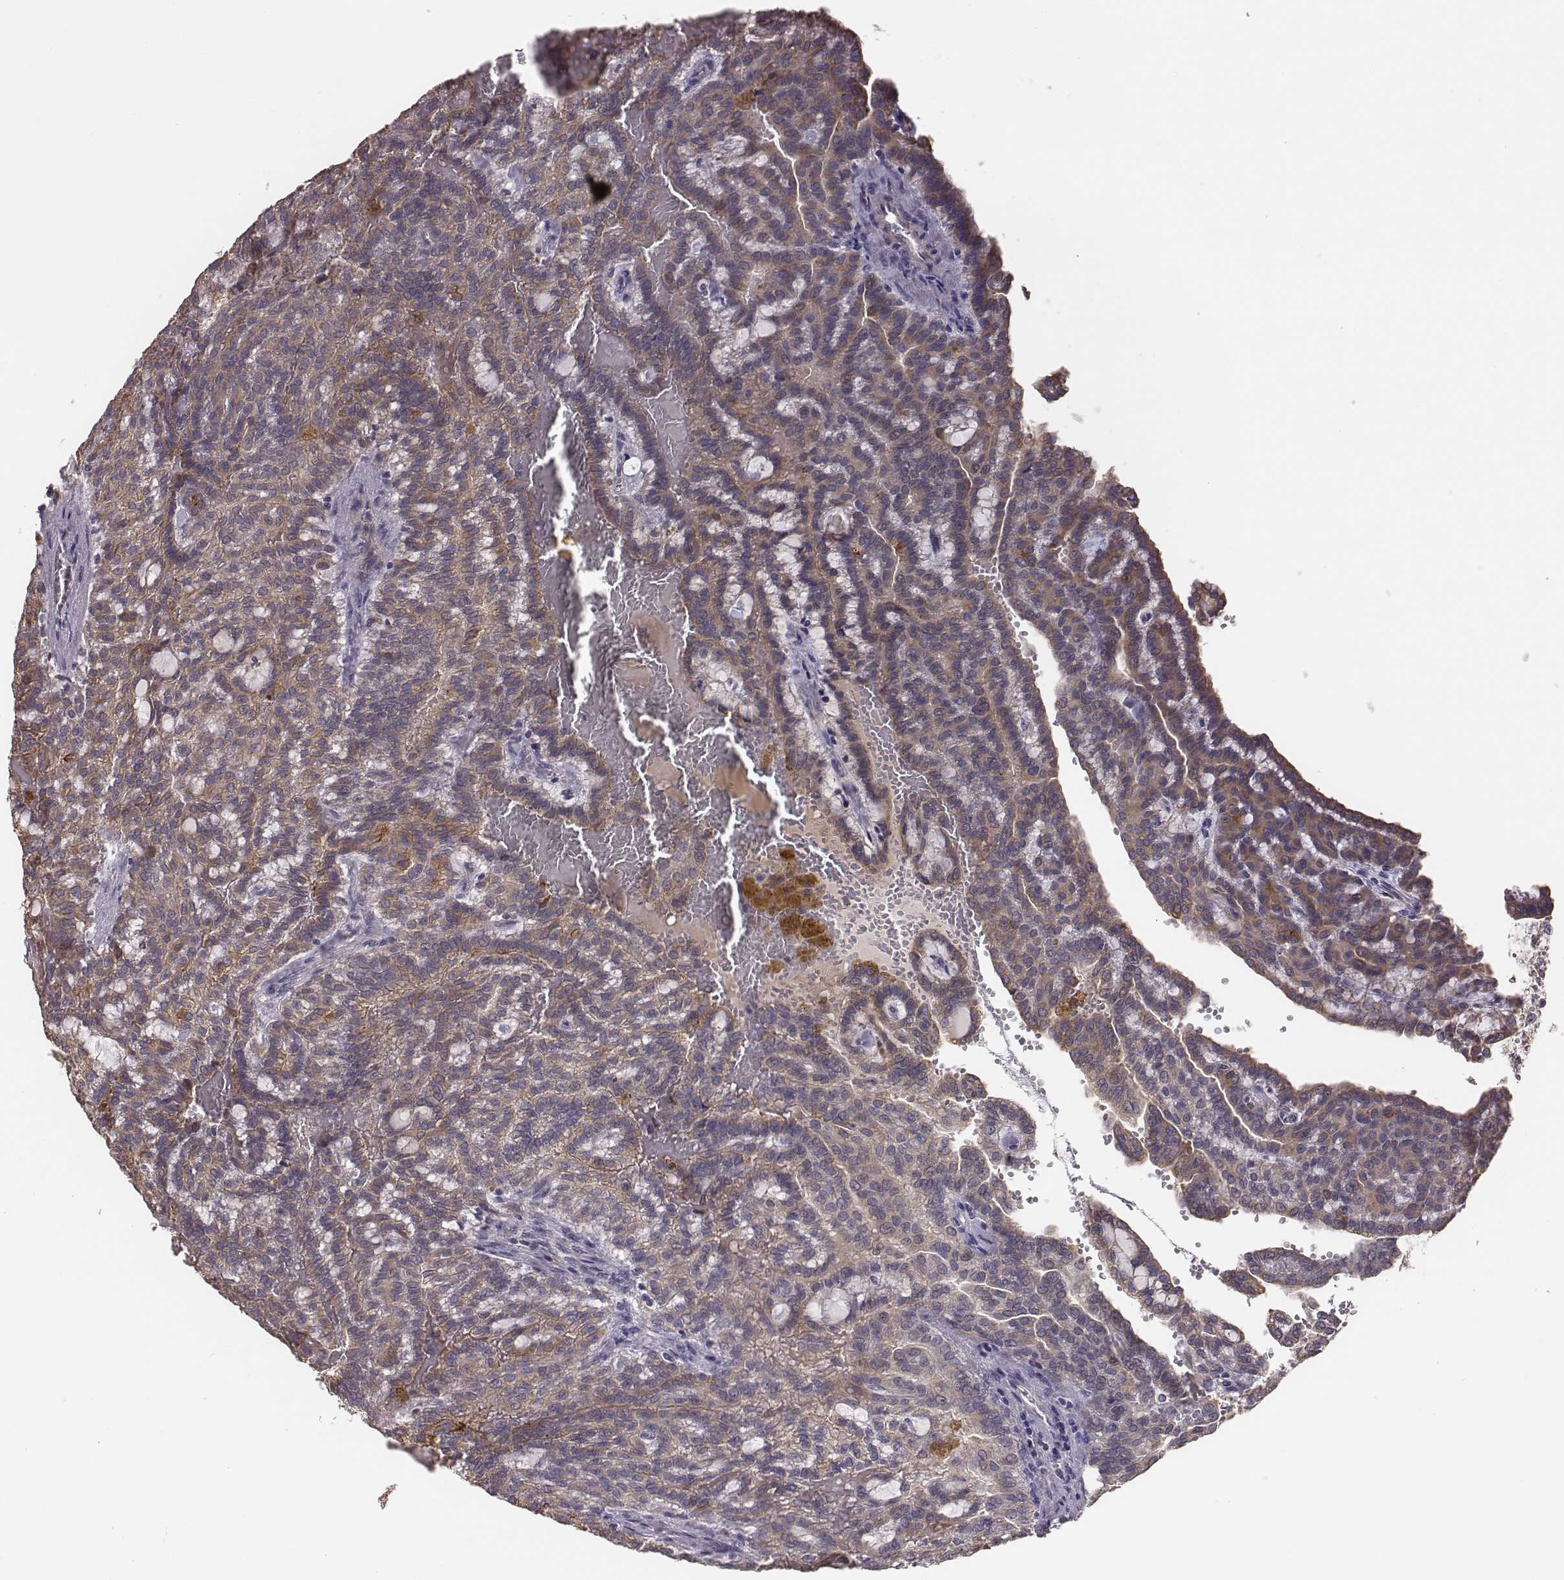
{"staining": {"intensity": "weak", "quantity": ">75%", "location": "cytoplasmic/membranous"}, "tissue": "renal cancer", "cell_type": "Tumor cells", "image_type": "cancer", "snomed": [{"axis": "morphology", "description": "Adenocarcinoma, NOS"}, {"axis": "topography", "description": "Kidney"}], "caption": "Human renal adenocarcinoma stained with a protein marker displays weak staining in tumor cells.", "gene": "HAVCR1", "patient": {"sex": "male", "age": 63}}